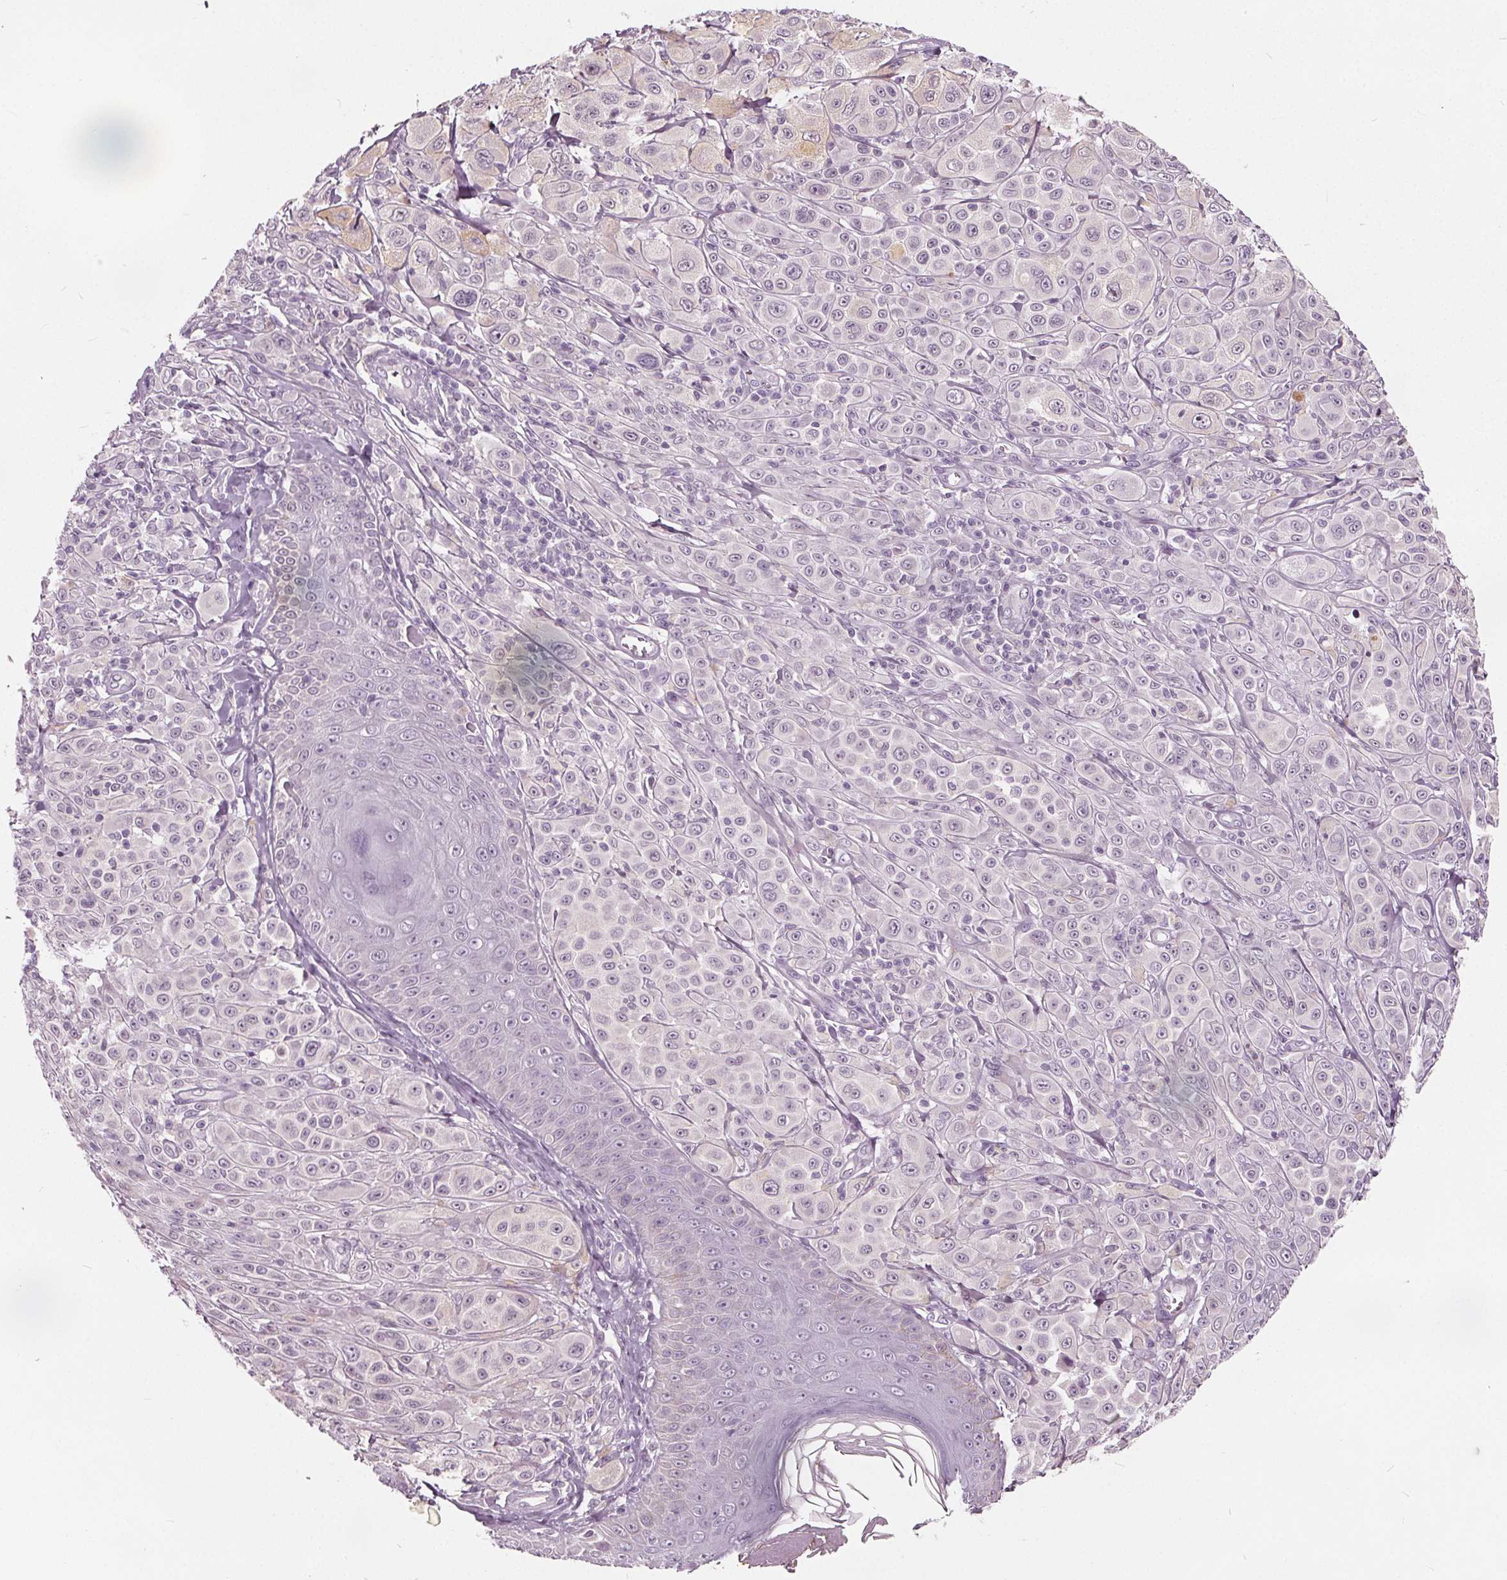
{"staining": {"intensity": "negative", "quantity": "none", "location": "none"}, "tissue": "melanoma", "cell_type": "Tumor cells", "image_type": "cancer", "snomed": [{"axis": "morphology", "description": "Malignant melanoma, NOS"}, {"axis": "topography", "description": "Skin"}], "caption": "DAB (3,3'-diaminobenzidine) immunohistochemical staining of malignant melanoma shows no significant staining in tumor cells. (DAB IHC, high magnification).", "gene": "TKFC", "patient": {"sex": "male", "age": 67}}